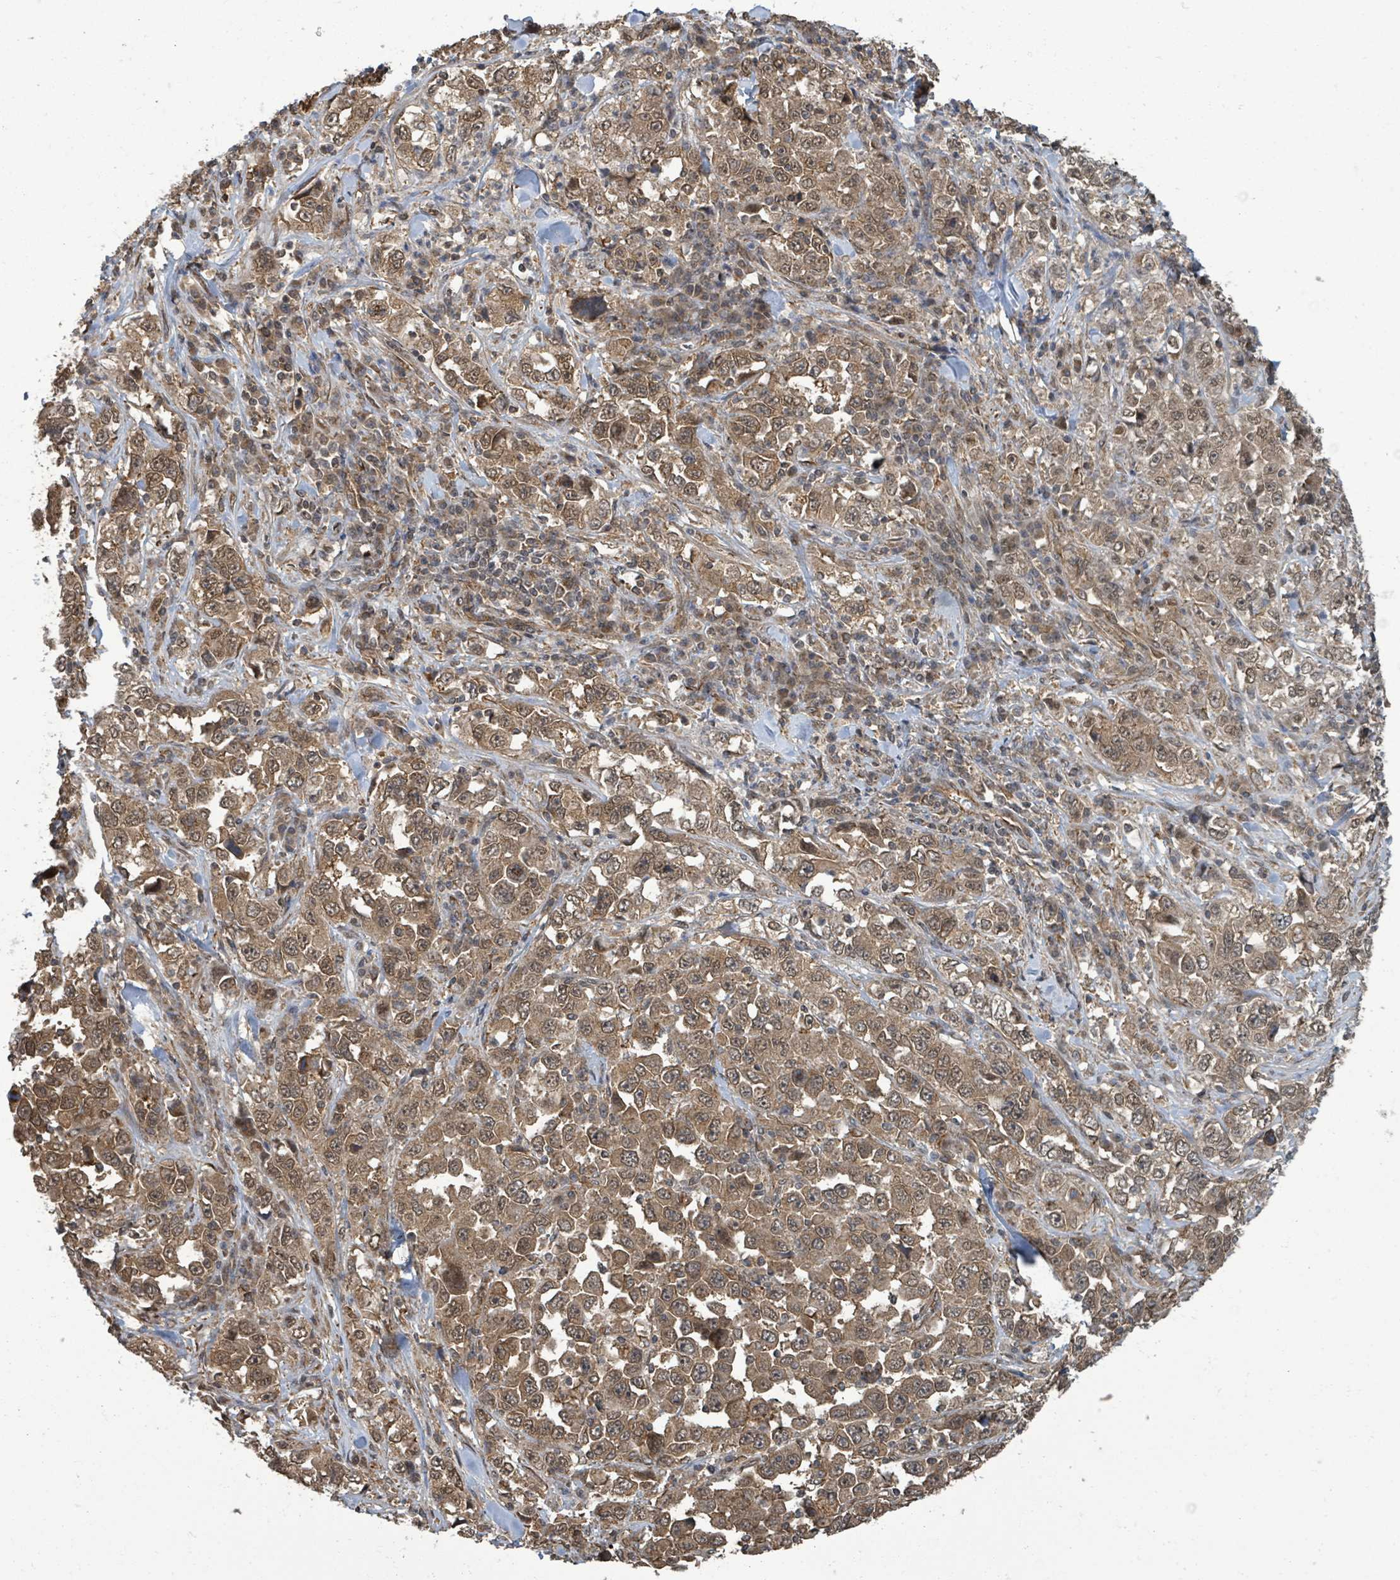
{"staining": {"intensity": "moderate", "quantity": ">75%", "location": "cytoplasmic/membranous,nuclear"}, "tissue": "stomach cancer", "cell_type": "Tumor cells", "image_type": "cancer", "snomed": [{"axis": "morphology", "description": "Normal tissue, NOS"}, {"axis": "morphology", "description": "Adenocarcinoma, NOS"}, {"axis": "topography", "description": "Stomach, upper"}, {"axis": "topography", "description": "Stomach"}], "caption": "Human stomach adenocarcinoma stained with a protein marker displays moderate staining in tumor cells.", "gene": "KLC1", "patient": {"sex": "male", "age": 59}}